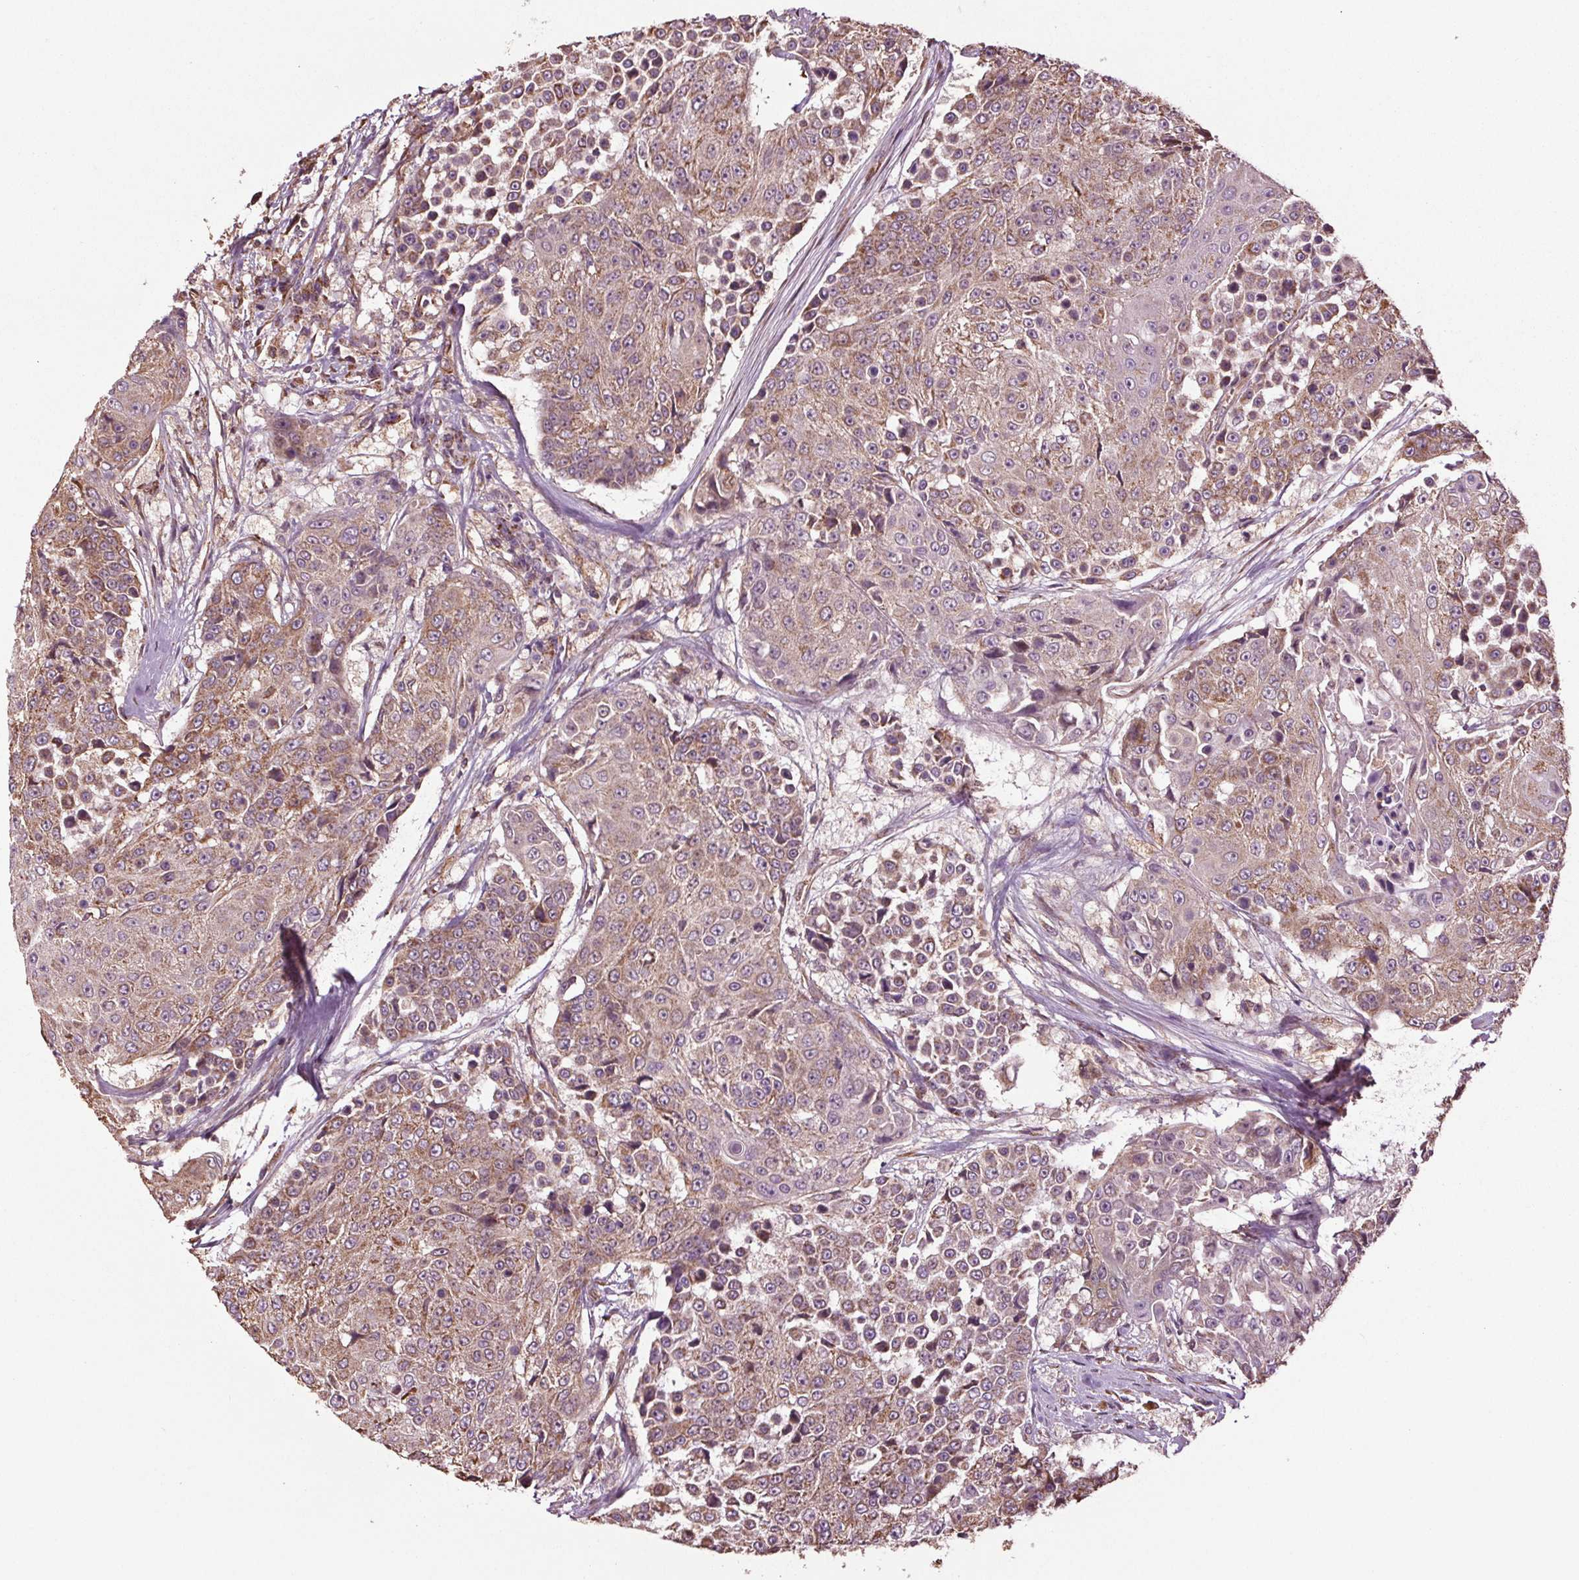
{"staining": {"intensity": "weak", "quantity": "25%-75%", "location": "cytoplasmic/membranous"}, "tissue": "urothelial cancer", "cell_type": "Tumor cells", "image_type": "cancer", "snomed": [{"axis": "morphology", "description": "Urothelial carcinoma, High grade"}, {"axis": "topography", "description": "Urinary bladder"}], "caption": "An image of human high-grade urothelial carcinoma stained for a protein shows weak cytoplasmic/membranous brown staining in tumor cells. (DAB (3,3'-diaminobenzidine) = brown stain, brightfield microscopy at high magnification).", "gene": "RNPEP", "patient": {"sex": "female", "age": 63}}